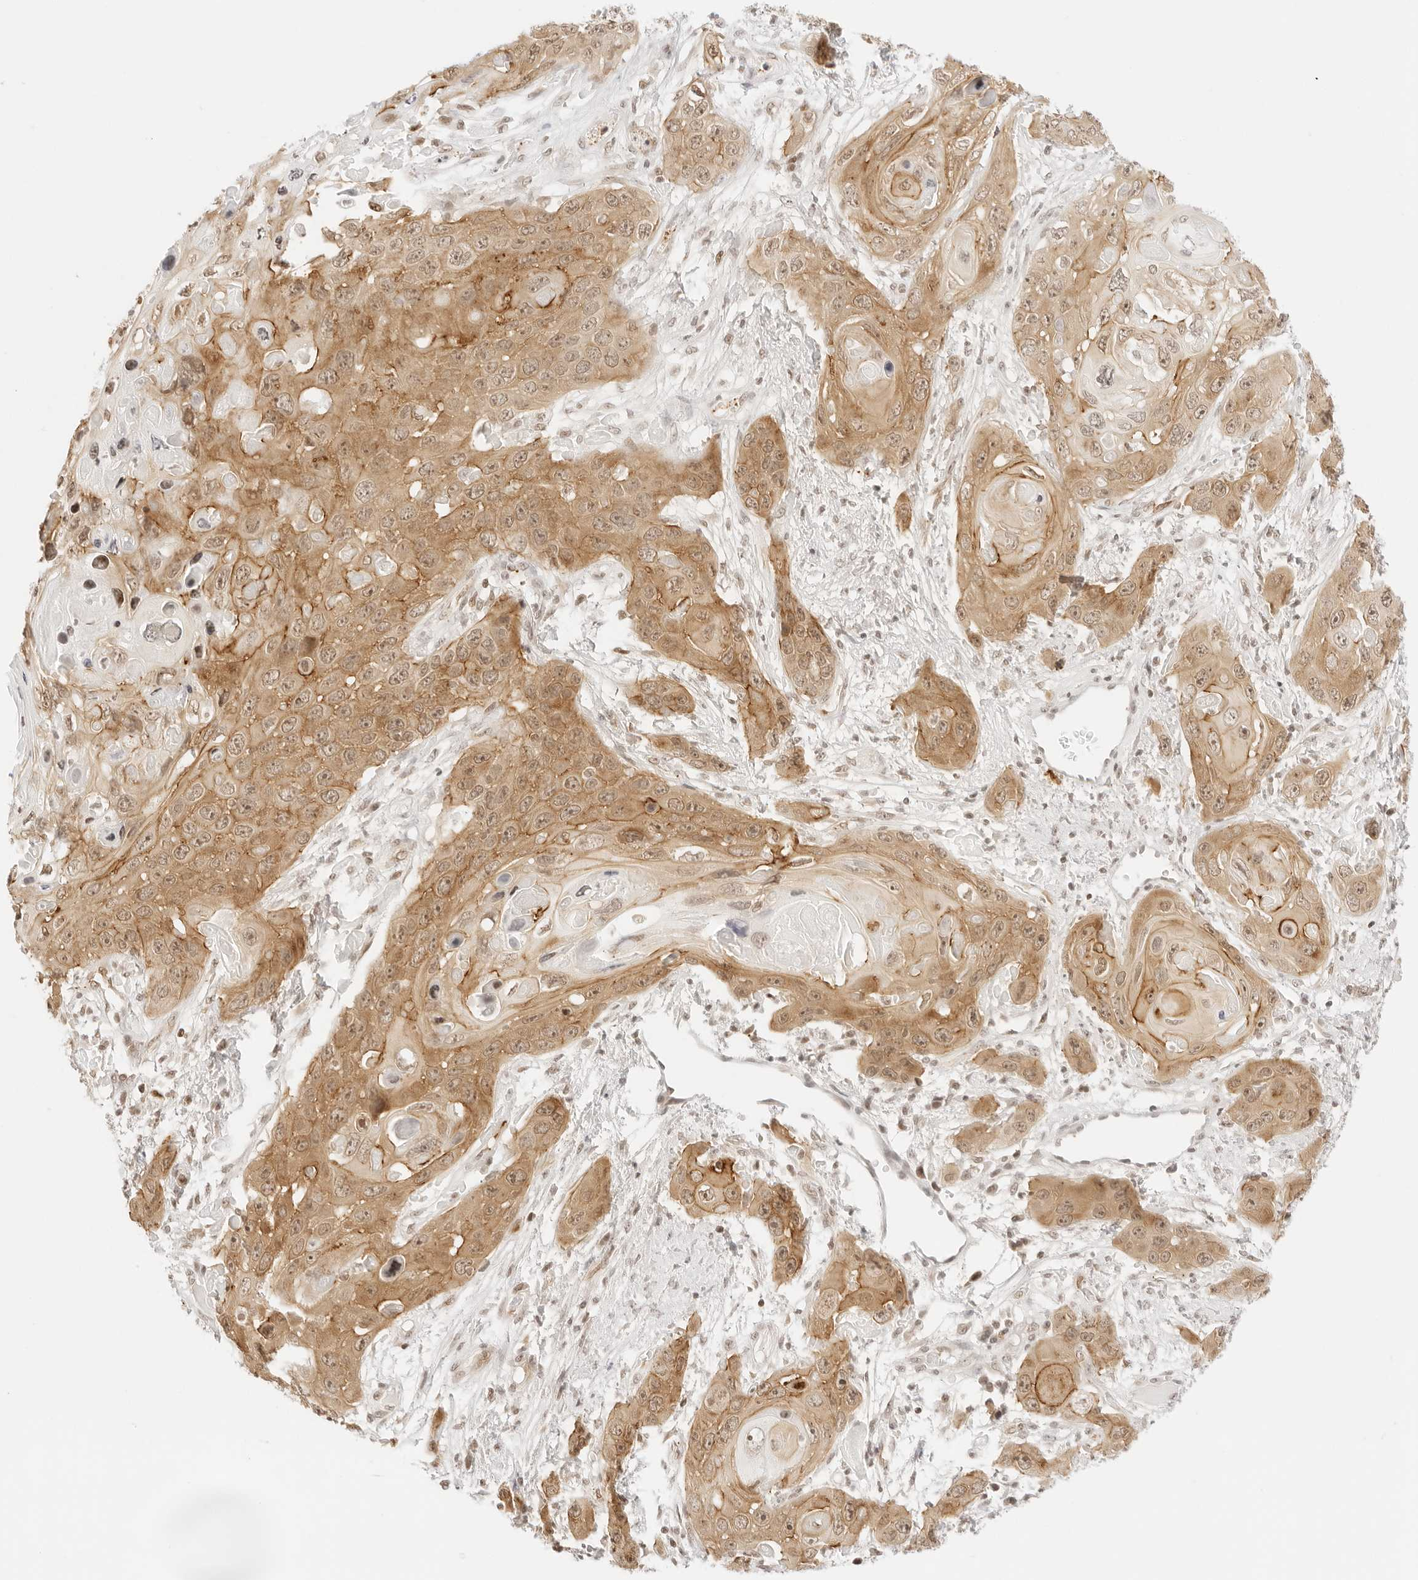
{"staining": {"intensity": "moderate", "quantity": ">75%", "location": "cytoplasmic/membranous,nuclear"}, "tissue": "skin cancer", "cell_type": "Tumor cells", "image_type": "cancer", "snomed": [{"axis": "morphology", "description": "Squamous cell carcinoma, NOS"}, {"axis": "topography", "description": "Skin"}], "caption": "An image showing moderate cytoplasmic/membranous and nuclear staining in about >75% of tumor cells in squamous cell carcinoma (skin), as visualized by brown immunohistochemical staining.", "gene": "GNAS", "patient": {"sex": "male", "age": 55}}